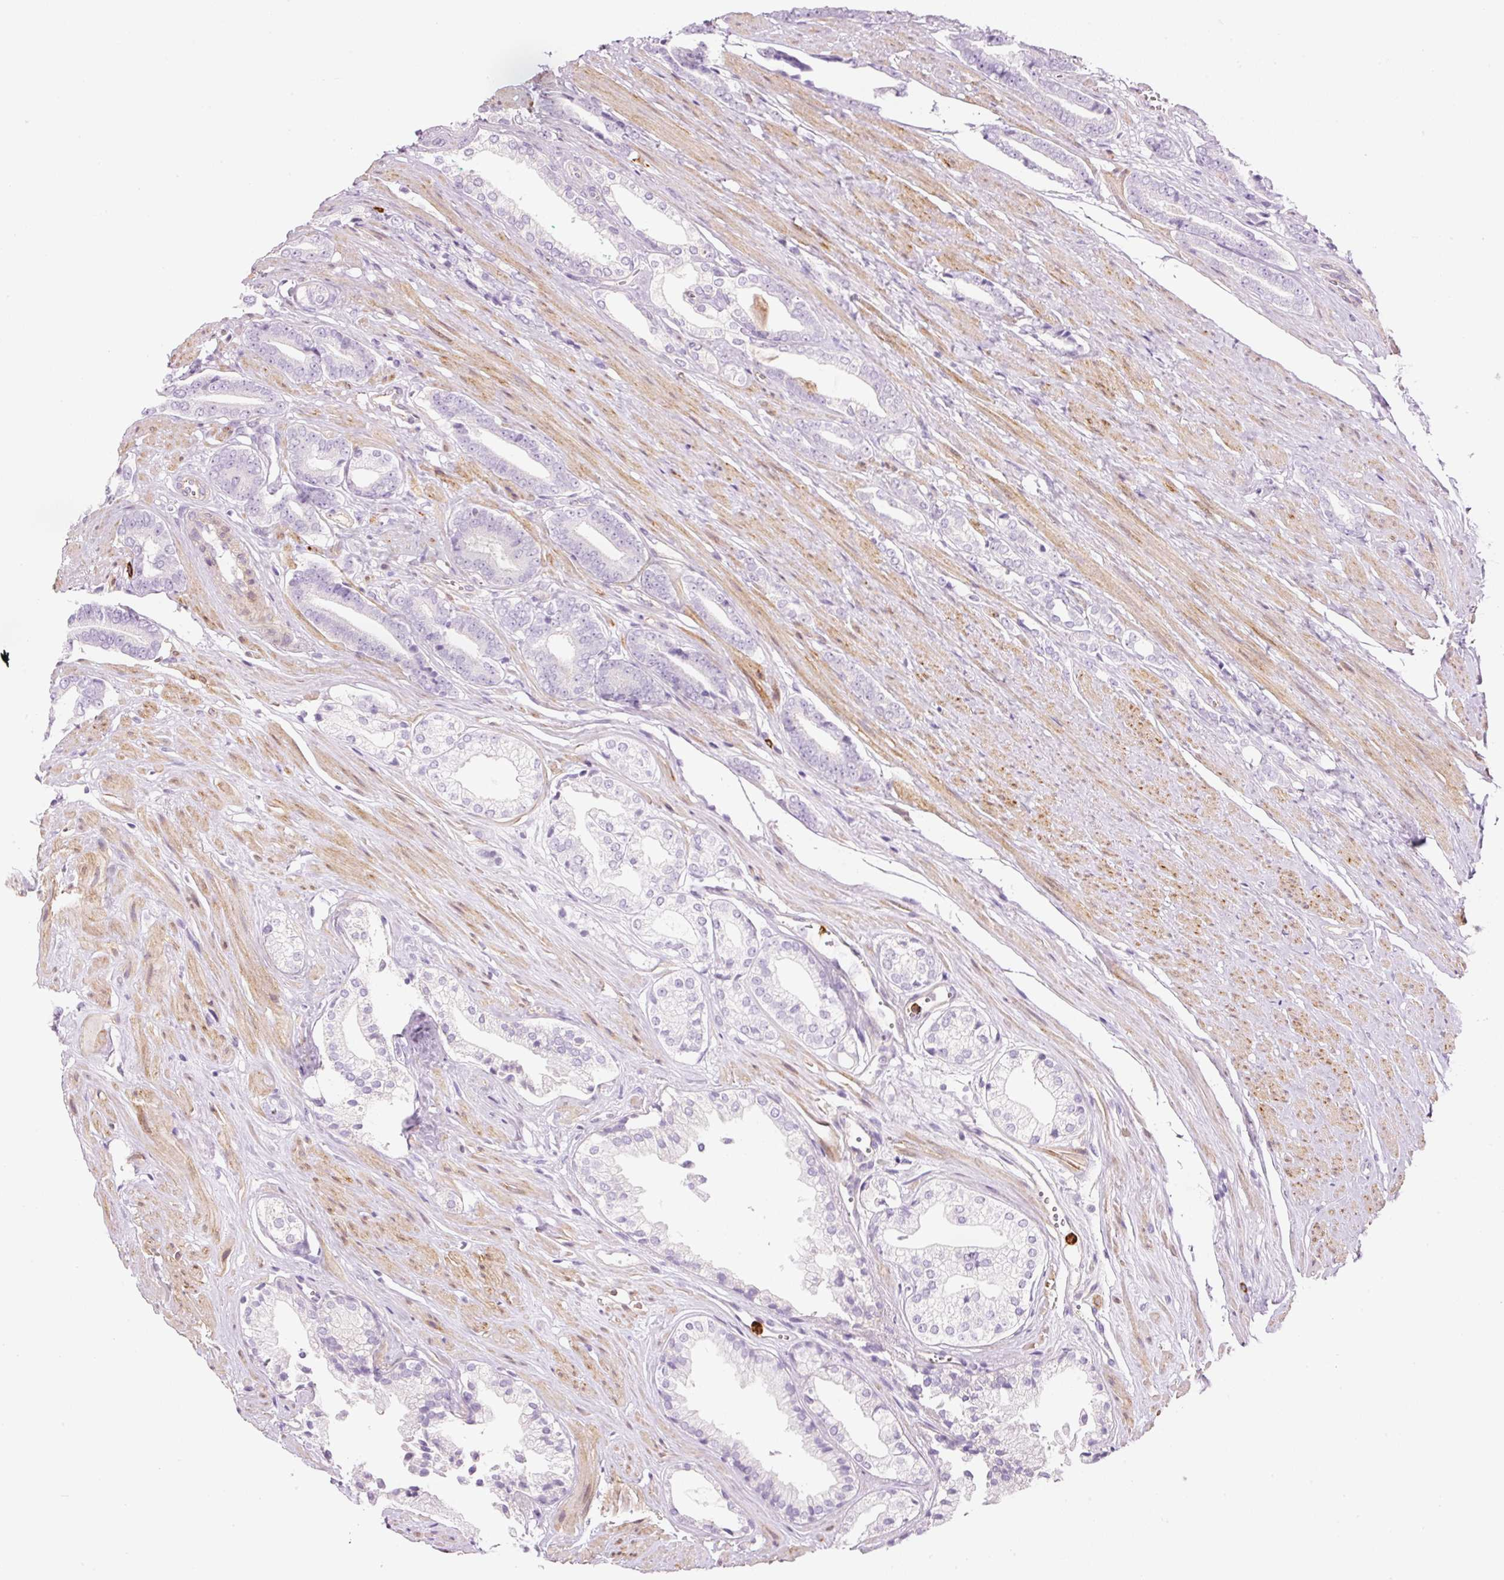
{"staining": {"intensity": "negative", "quantity": "none", "location": "none"}, "tissue": "prostate cancer", "cell_type": "Tumor cells", "image_type": "cancer", "snomed": [{"axis": "morphology", "description": "Adenocarcinoma, NOS"}, {"axis": "topography", "description": "Prostate and seminal vesicle, NOS"}], "caption": "Tumor cells are negative for brown protein staining in adenocarcinoma (prostate).", "gene": "MAP3K3", "patient": {"sex": "male", "age": 76}}